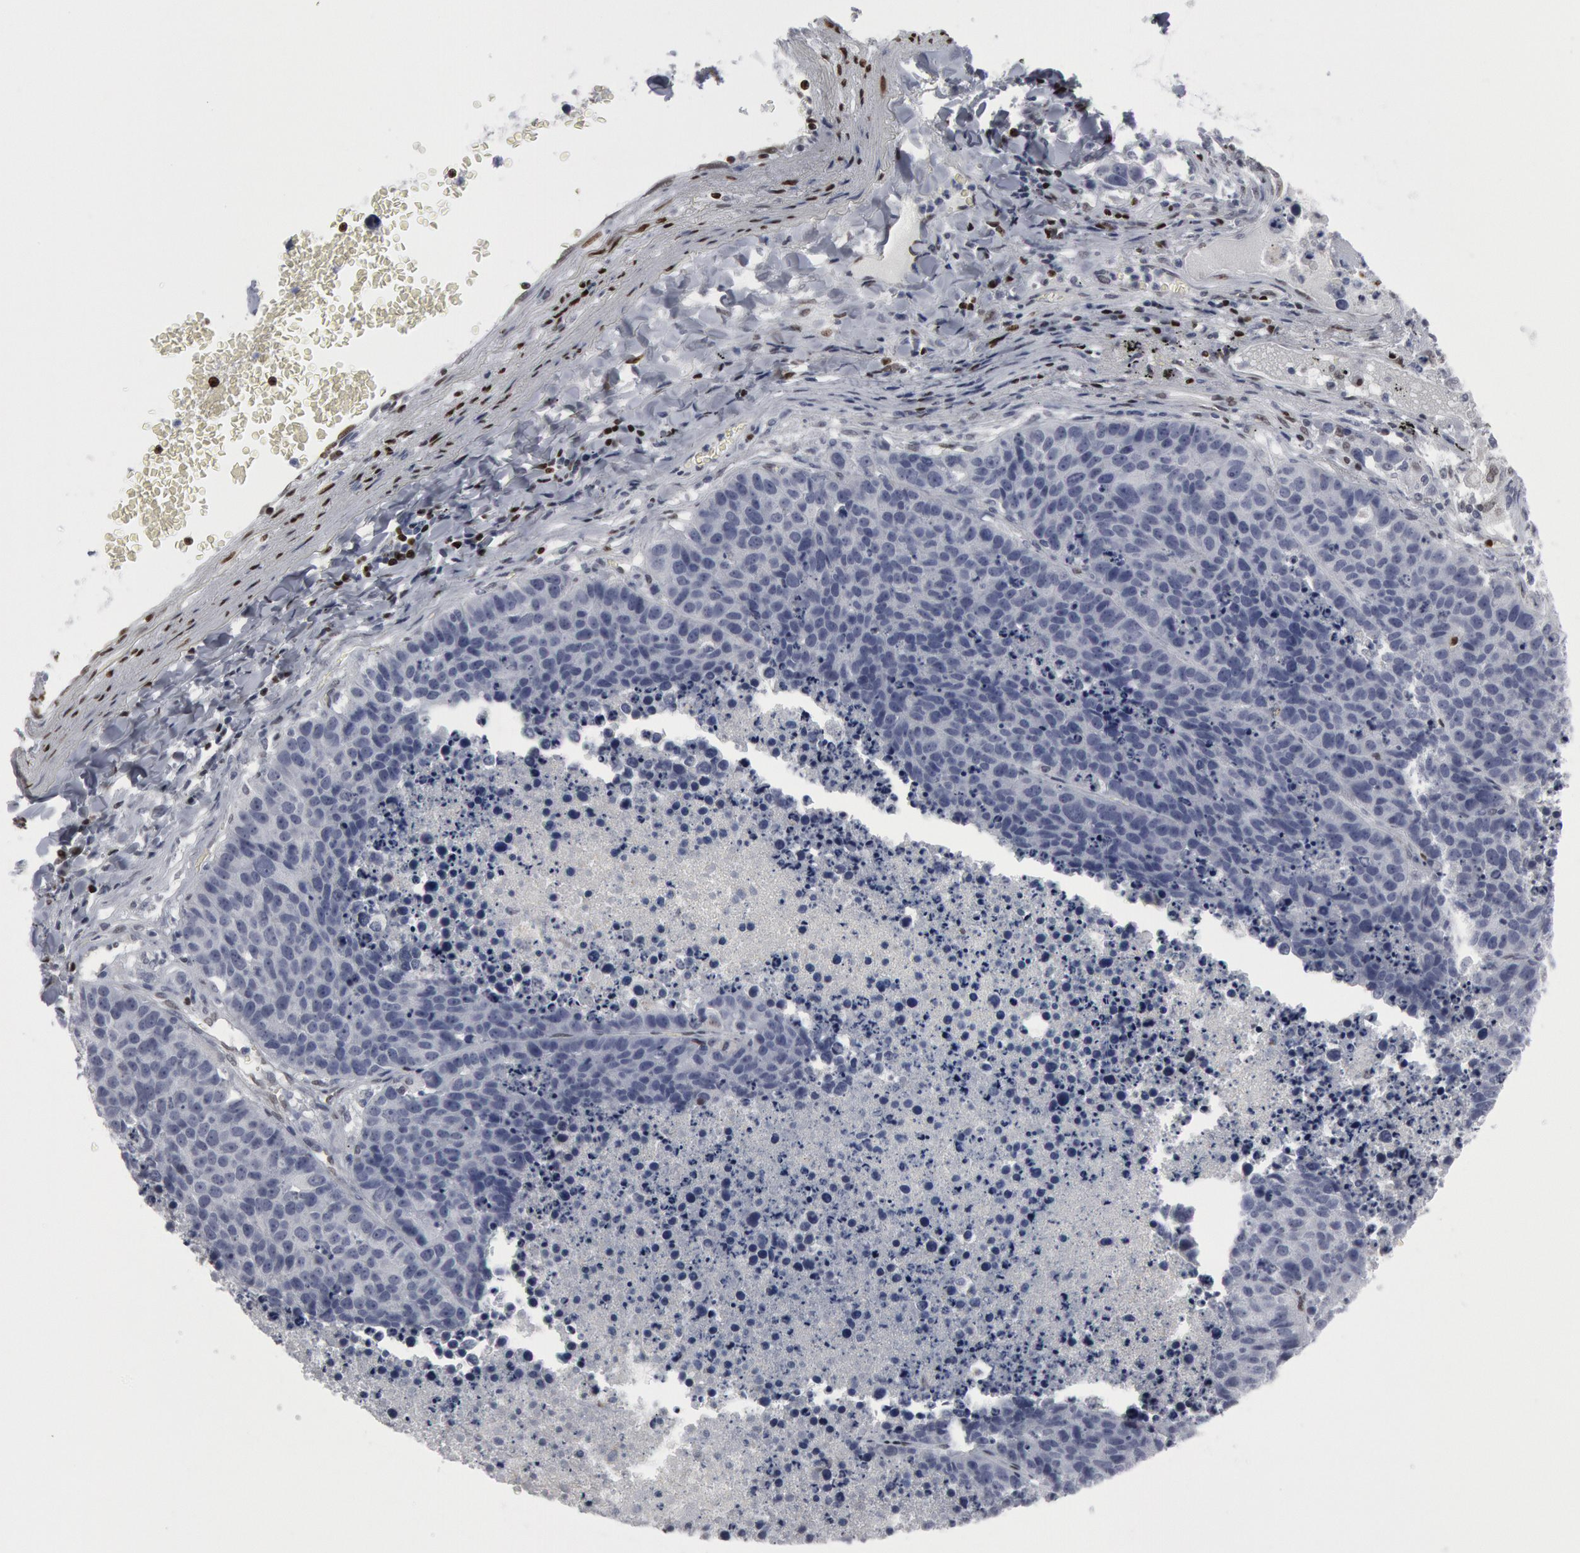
{"staining": {"intensity": "negative", "quantity": "none", "location": "none"}, "tissue": "lung cancer", "cell_type": "Tumor cells", "image_type": "cancer", "snomed": [{"axis": "morphology", "description": "Carcinoid, malignant, NOS"}, {"axis": "topography", "description": "Lung"}], "caption": "Immunohistochemical staining of human carcinoid (malignant) (lung) displays no significant expression in tumor cells.", "gene": "MECP2", "patient": {"sex": "male", "age": 60}}